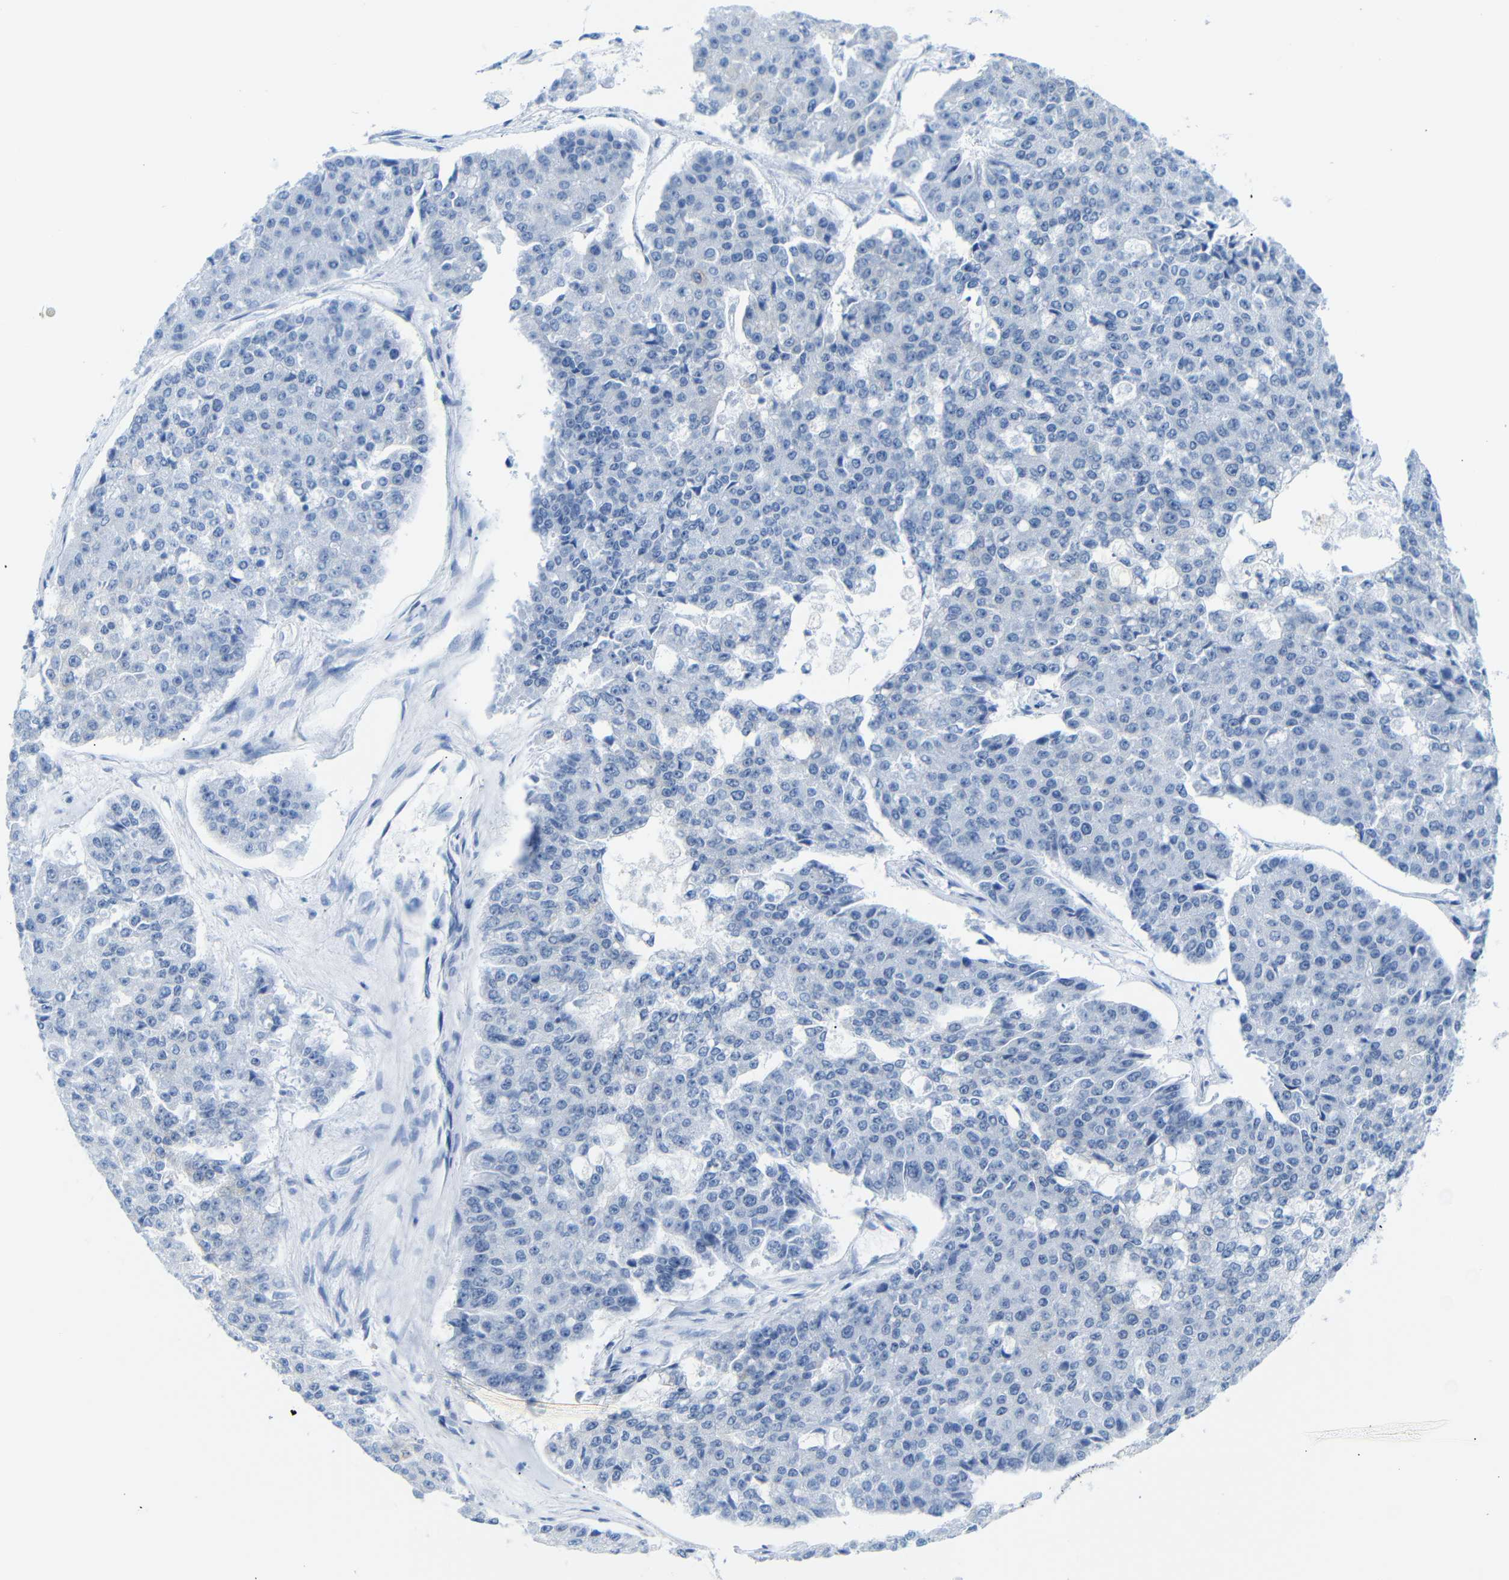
{"staining": {"intensity": "negative", "quantity": "none", "location": "none"}, "tissue": "pancreatic cancer", "cell_type": "Tumor cells", "image_type": "cancer", "snomed": [{"axis": "morphology", "description": "Adenocarcinoma, NOS"}, {"axis": "topography", "description": "Pancreas"}], "caption": "This is an immunohistochemistry (IHC) histopathology image of human pancreatic cancer. There is no staining in tumor cells.", "gene": "DYNAP", "patient": {"sex": "male", "age": 50}}